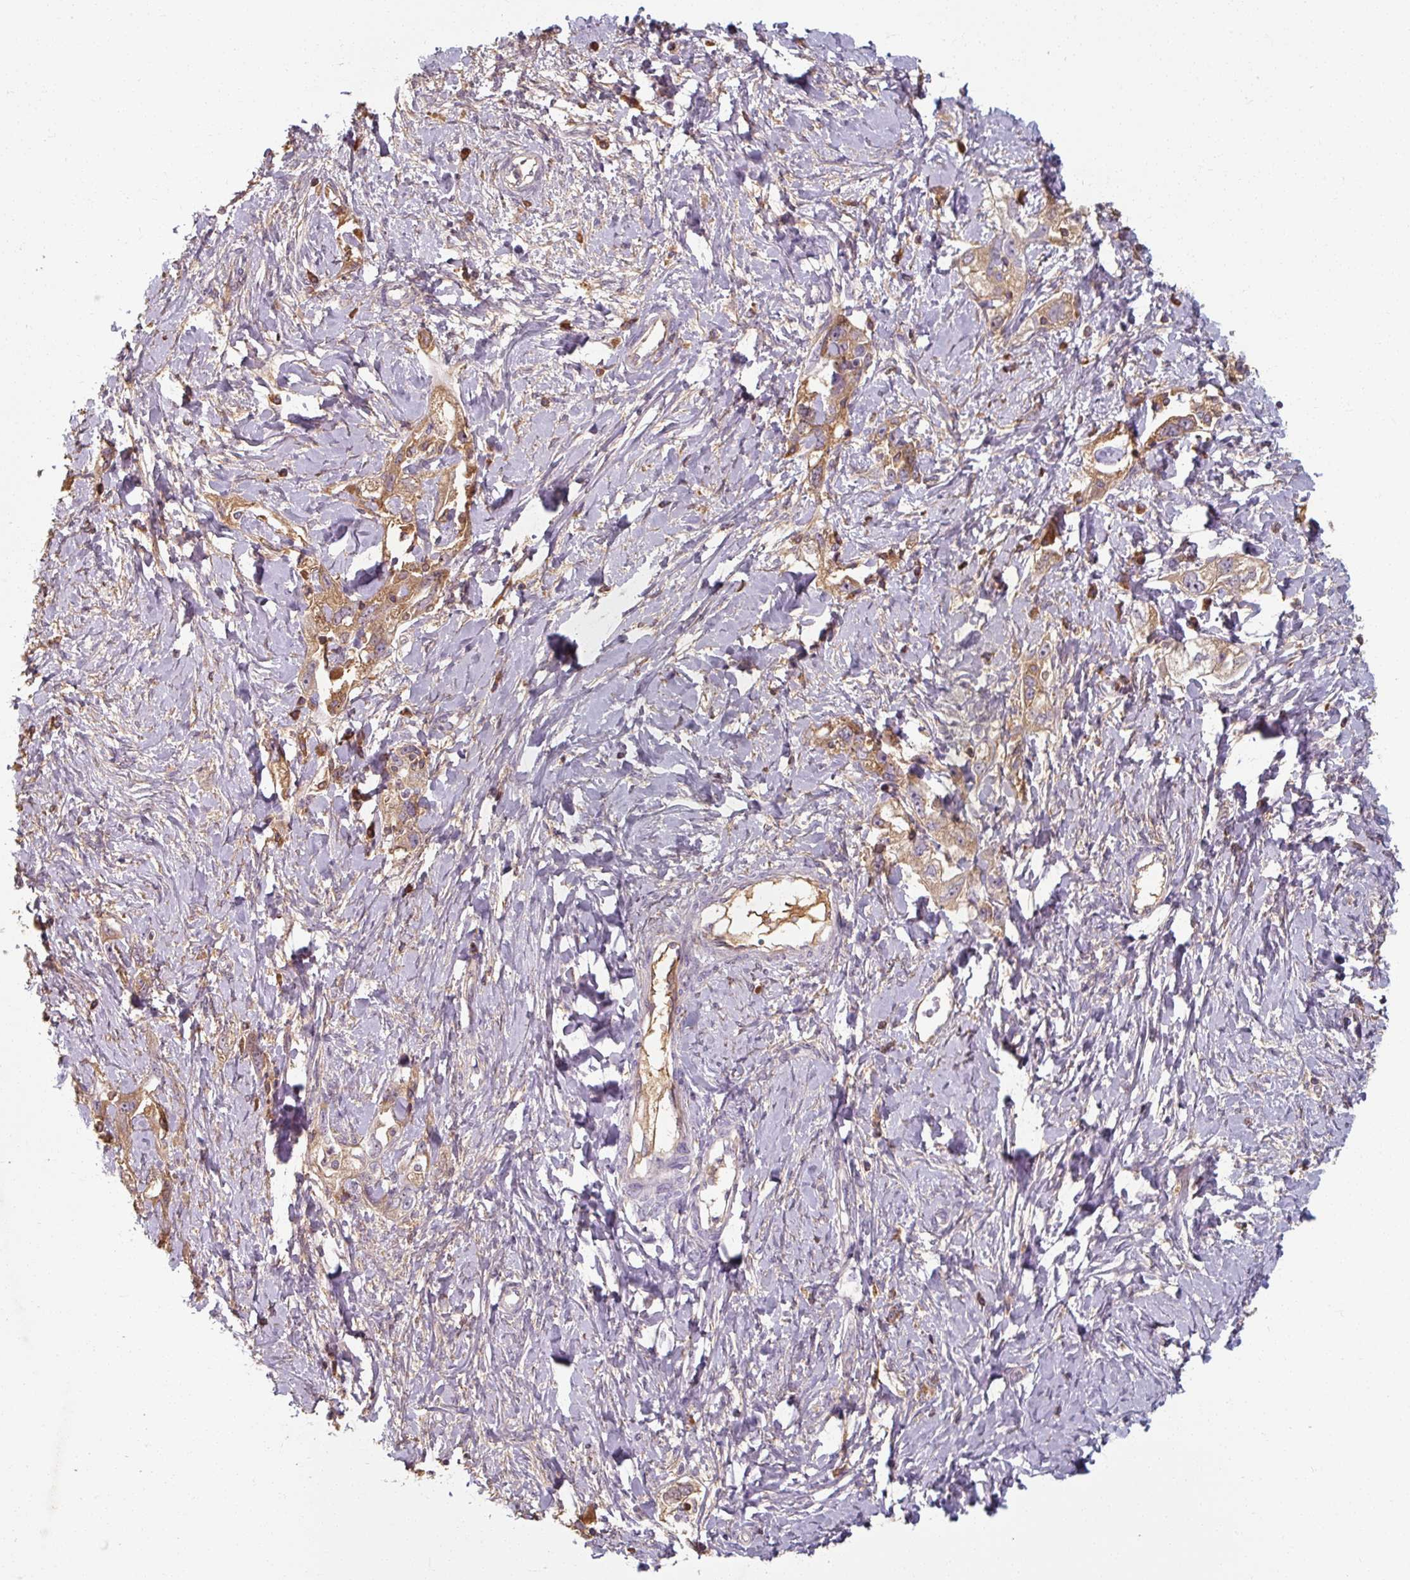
{"staining": {"intensity": "weak", "quantity": ">75%", "location": "cytoplasmic/membranous"}, "tissue": "ovarian cancer", "cell_type": "Tumor cells", "image_type": "cancer", "snomed": [{"axis": "morphology", "description": "Carcinoma, NOS"}, {"axis": "morphology", "description": "Cystadenocarcinoma, serous, NOS"}, {"axis": "topography", "description": "Ovary"}], "caption": "A histopathology image showing weak cytoplasmic/membranous positivity in approximately >75% of tumor cells in ovarian cancer (carcinoma), as visualized by brown immunohistochemical staining.", "gene": "TSEN54", "patient": {"sex": "female", "age": 69}}